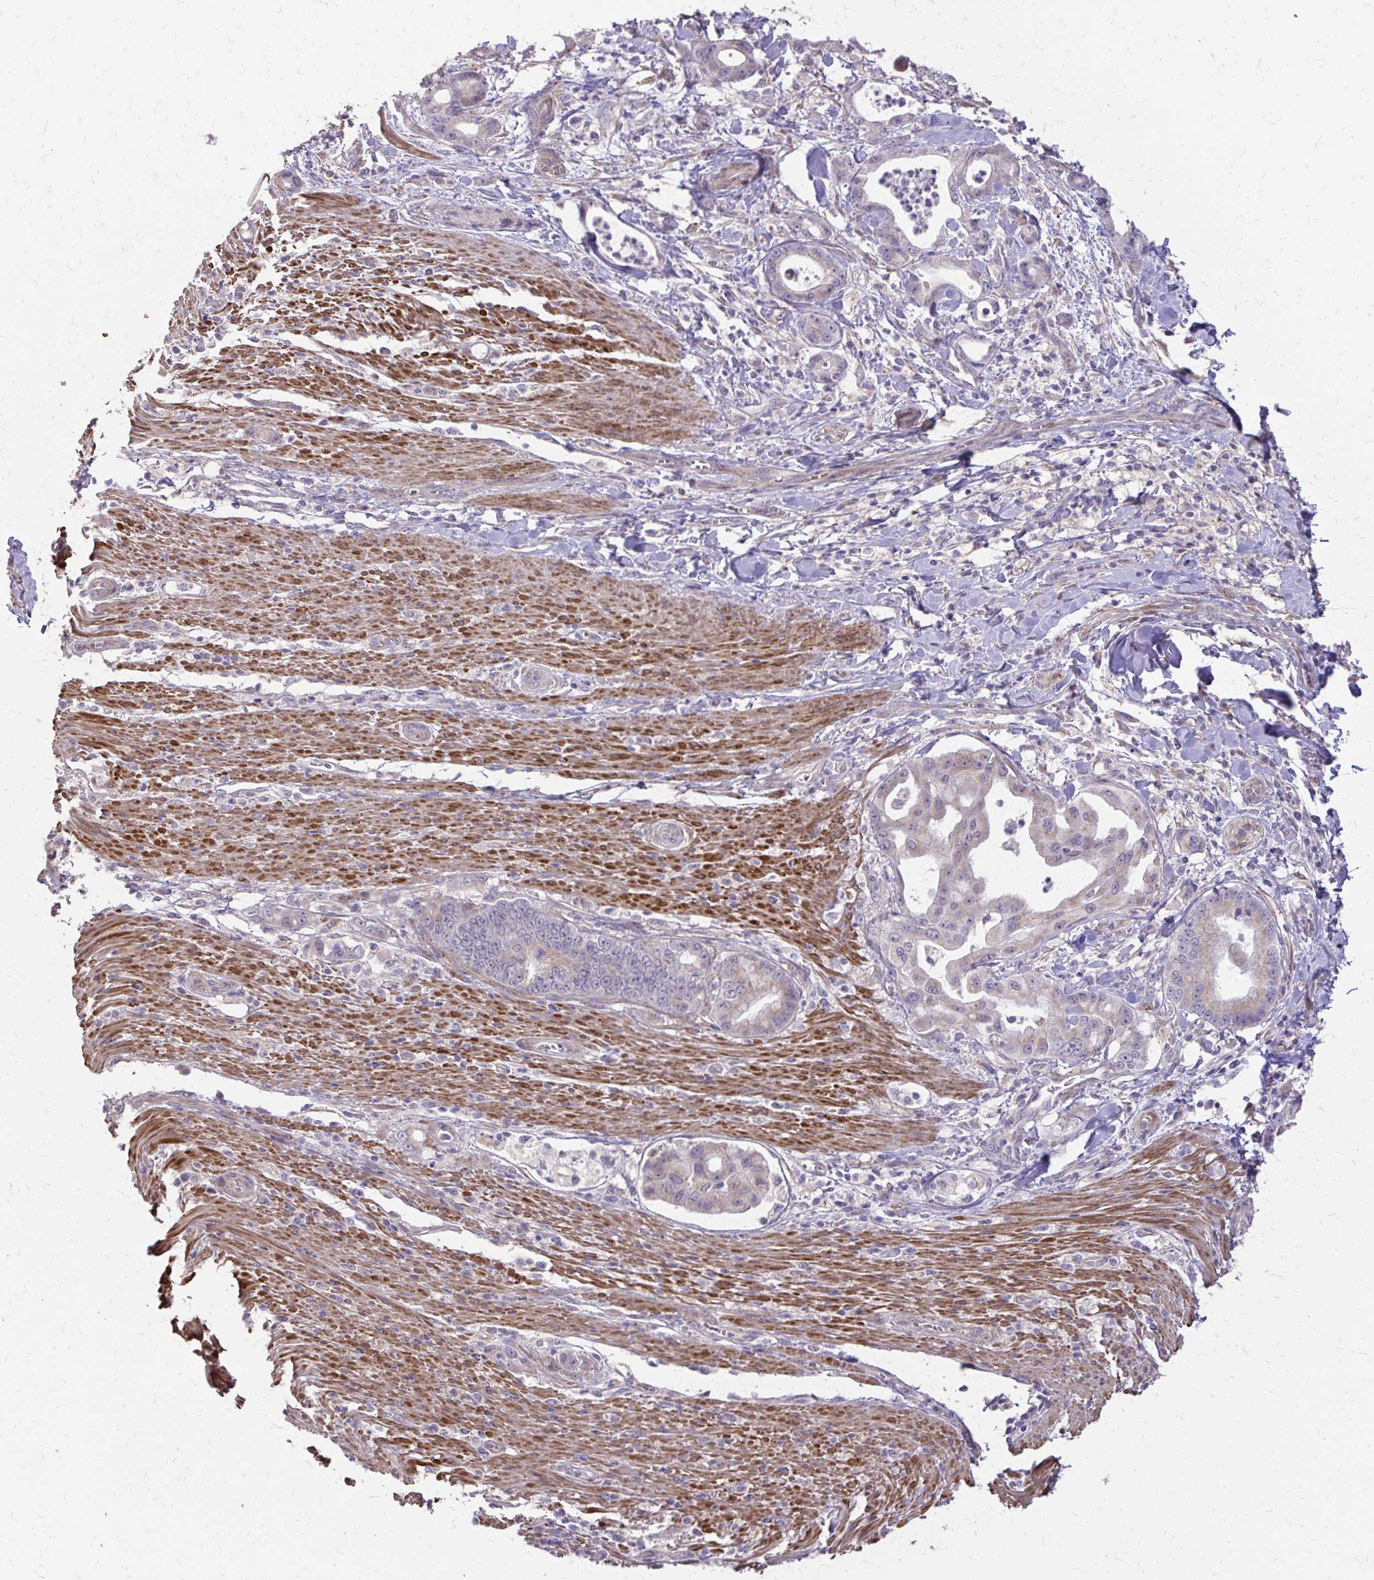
{"staining": {"intensity": "negative", "quantity": "none", "location": "none"}, "tissue": "pancreatic cancer", "cell_type": "Tumor cells", "image_type": "cancer", "snomed": [{"axis": "morphology", "description": "Adenocarcinoma, NOS"}, {"axis": "topography", "description": "Pancreas"}], "caption": "An image of human pancreatic cancer (adenocarcinoma) is negative for staining in tumor cells.", "gene": "MYORG", "patient": {"sex": "male", "age": 68}}